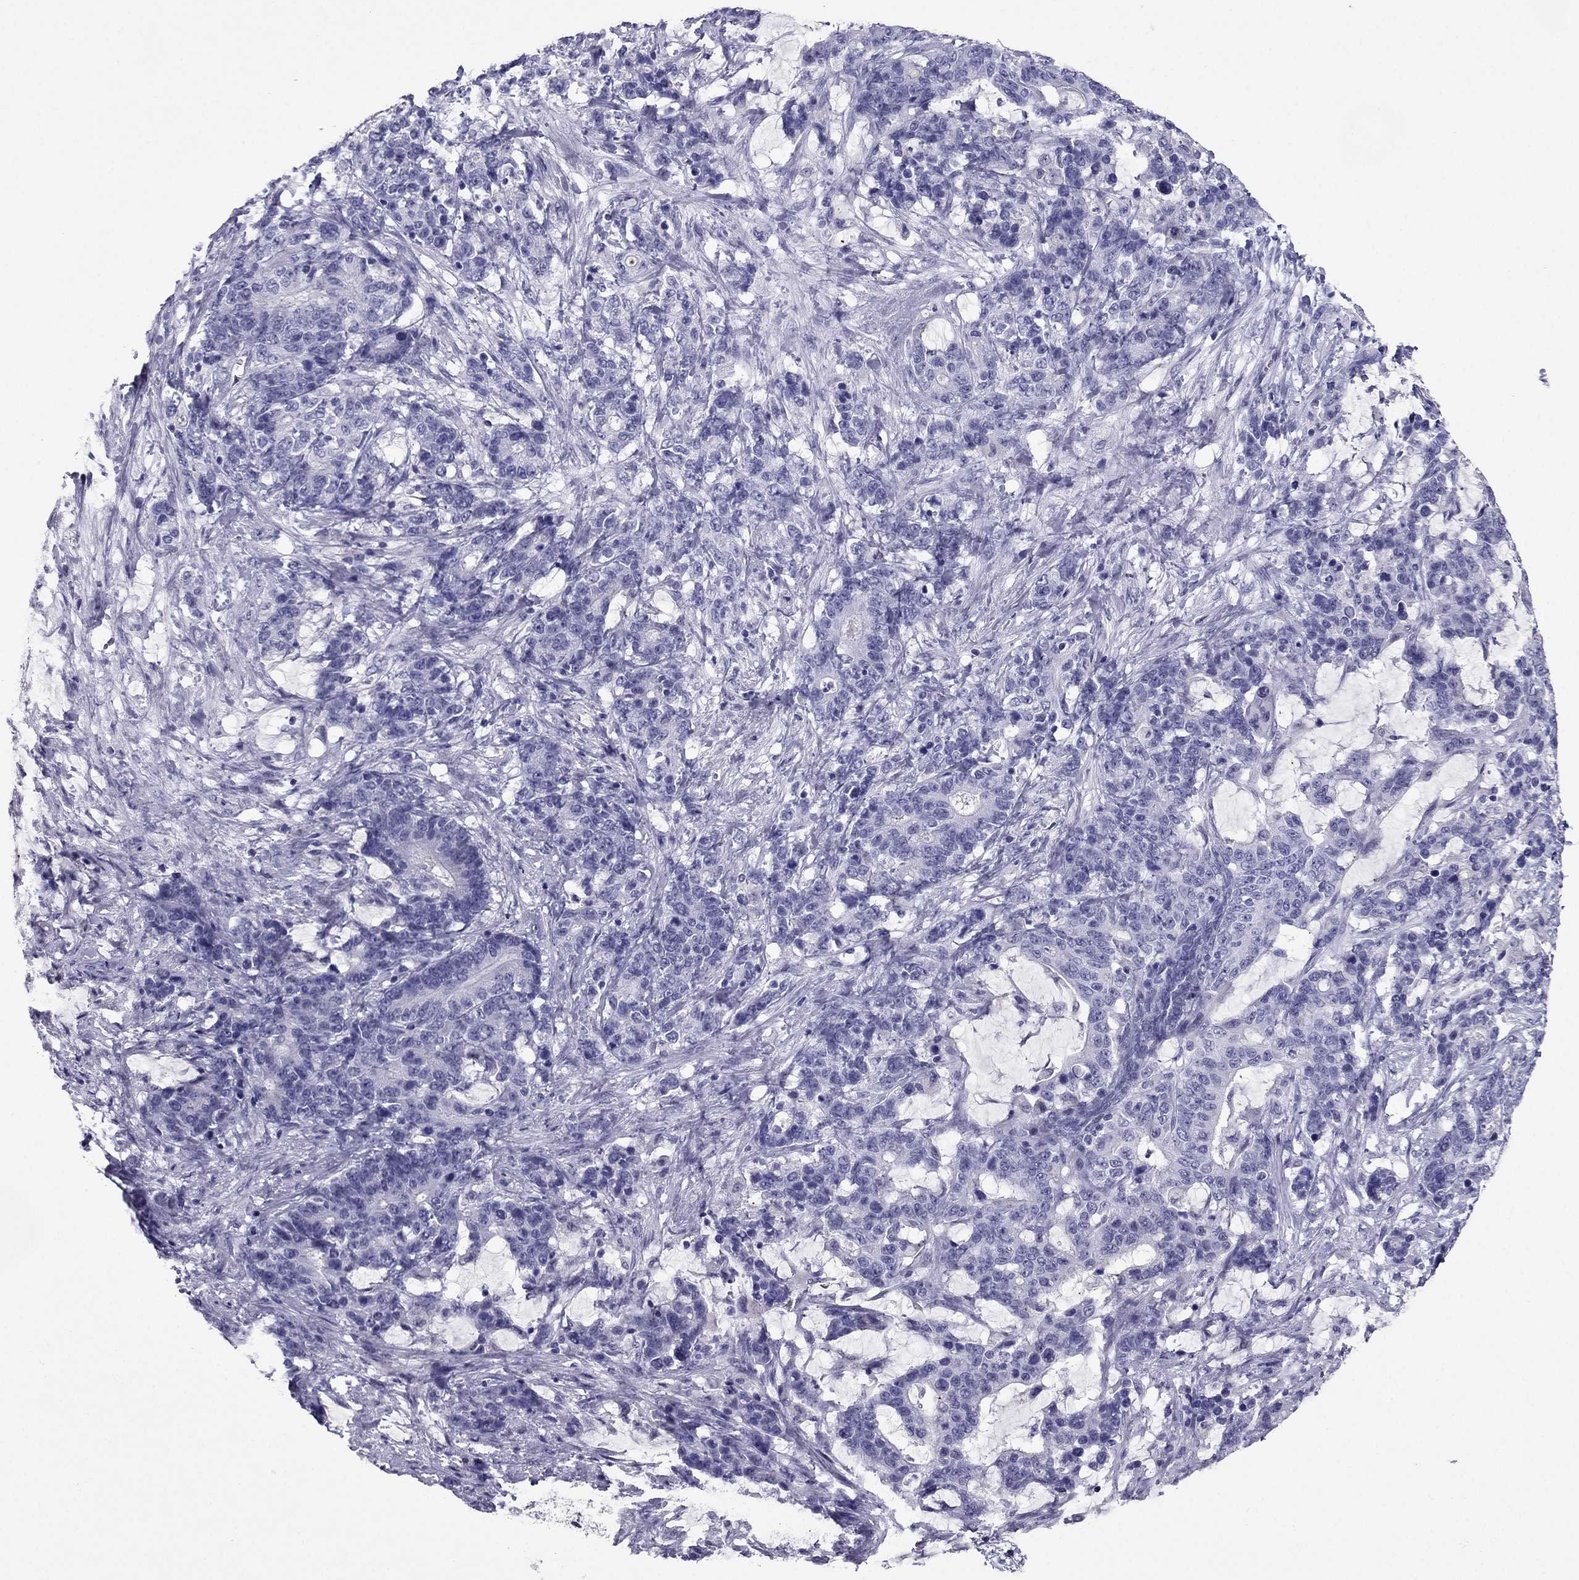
{"staining": {"intensity": "negative", "quantity": "none", "location": "none"}, "tissue": "stomach cancer", "cell_type": "Tumor cells", "image_type": "cancer", "snomed": [{"axis": "morphology", "description": "Normal tissue, NOS"}, {"axis": "morphology", "description": "Adenocarcinoma, NOS"}, {"axis": "topography", "description": "Stomach"}], "caption": "Tumor cells show no significant protein expression in stomach adenocarcinoma.", "gene": "MYLK3", "patient": {"sex": "female", "age": 64}}